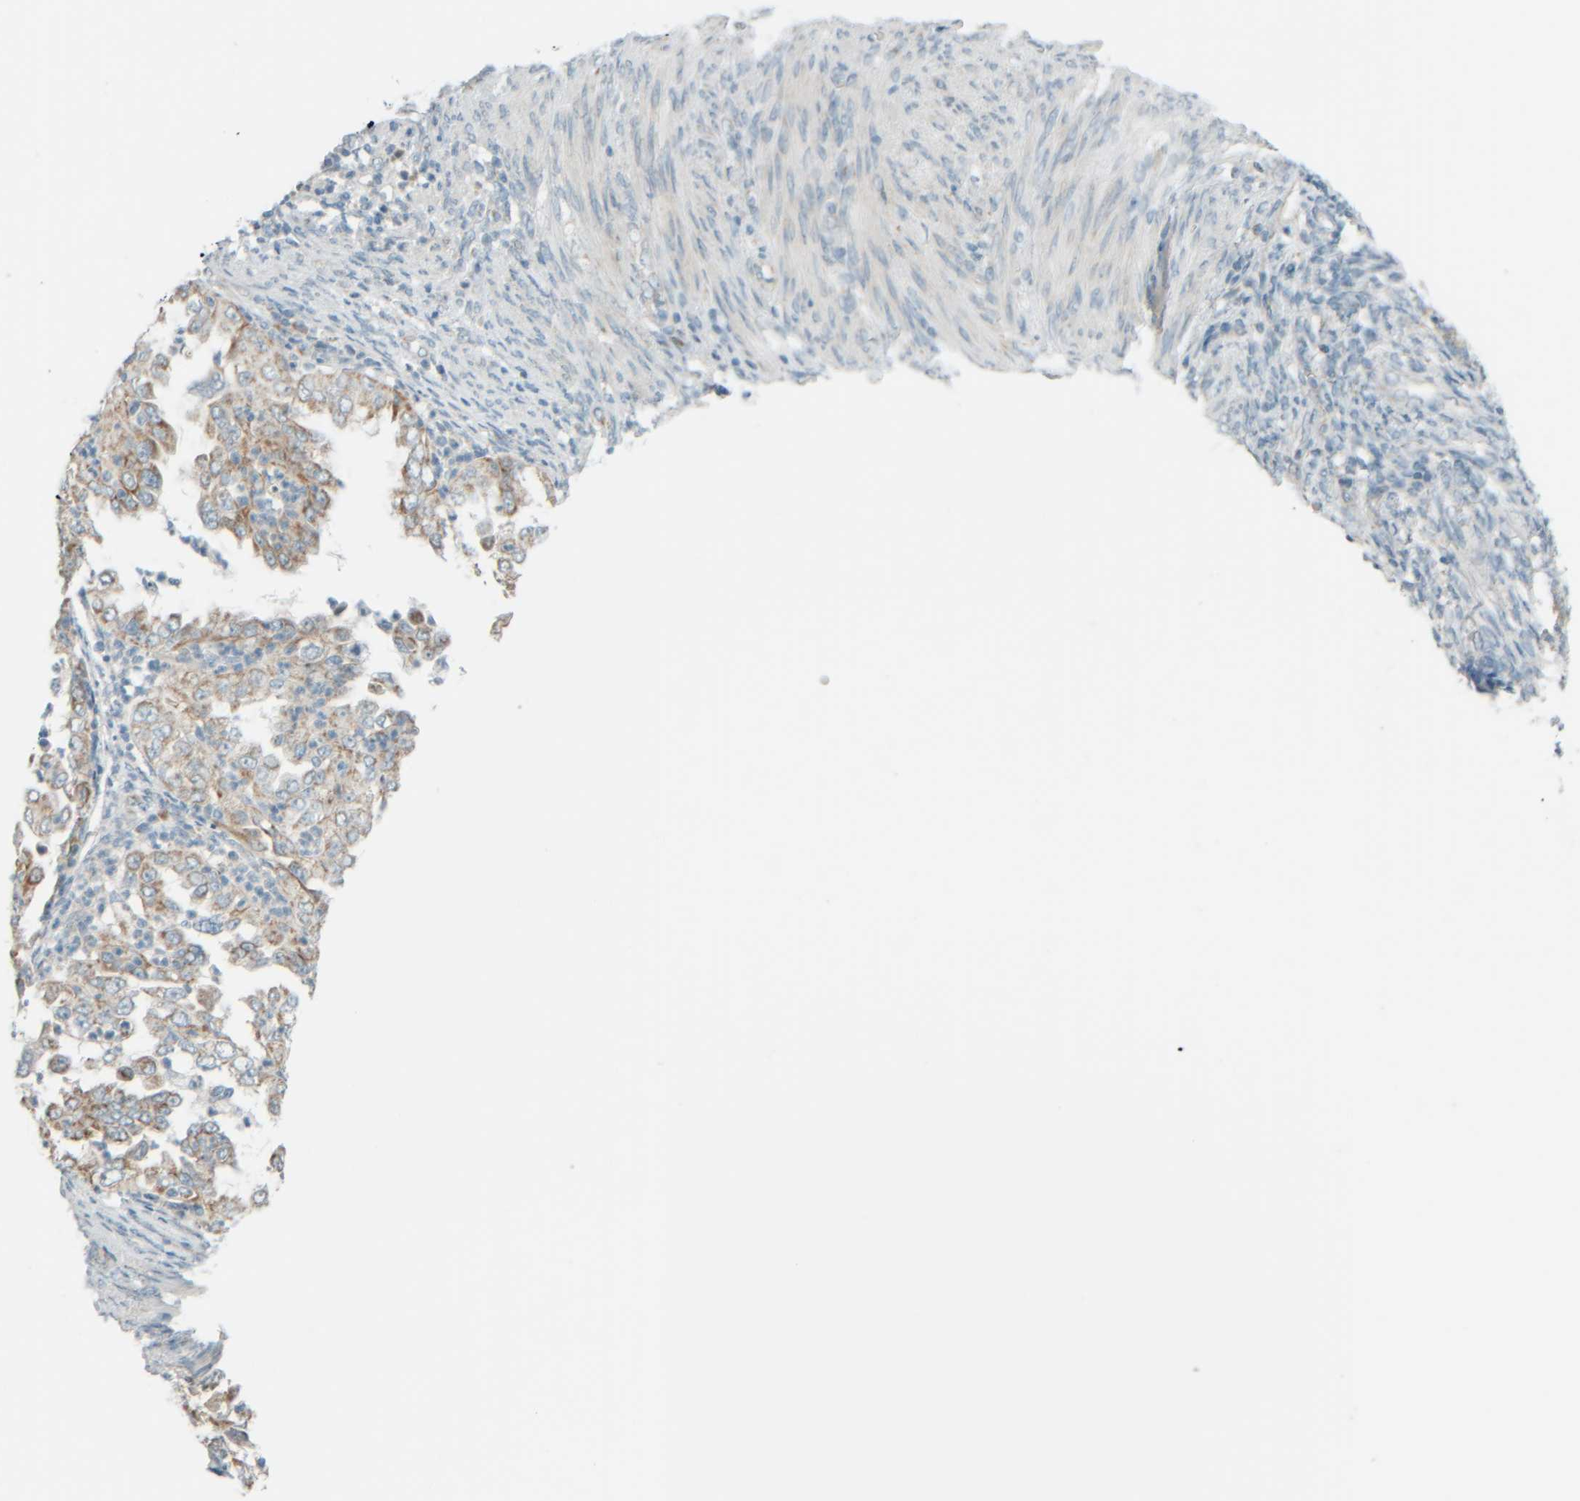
{"staining": {"intensity": "weak", "quantity": "25%-75%", "location": "cytoplasmic/membranous"}, "tissue": "endometrial cancer", "cell_type": "Tumor cells", "image_type": "cancer", "snomed": [{"axis": "morphology", "description": "Adenocarcinoma, NOS"}, {"axis": "topography", "description": "Endometrium"}], "caption": "This is an image of immunohistochemistry staining of adenocarcinoma (endometrial), which shows weak expression in the cytoplasmic/membranous of tumor cells.", "gene": "PTGES3L-AARSD1", "patient": {"sex": "female", "age": 85}}